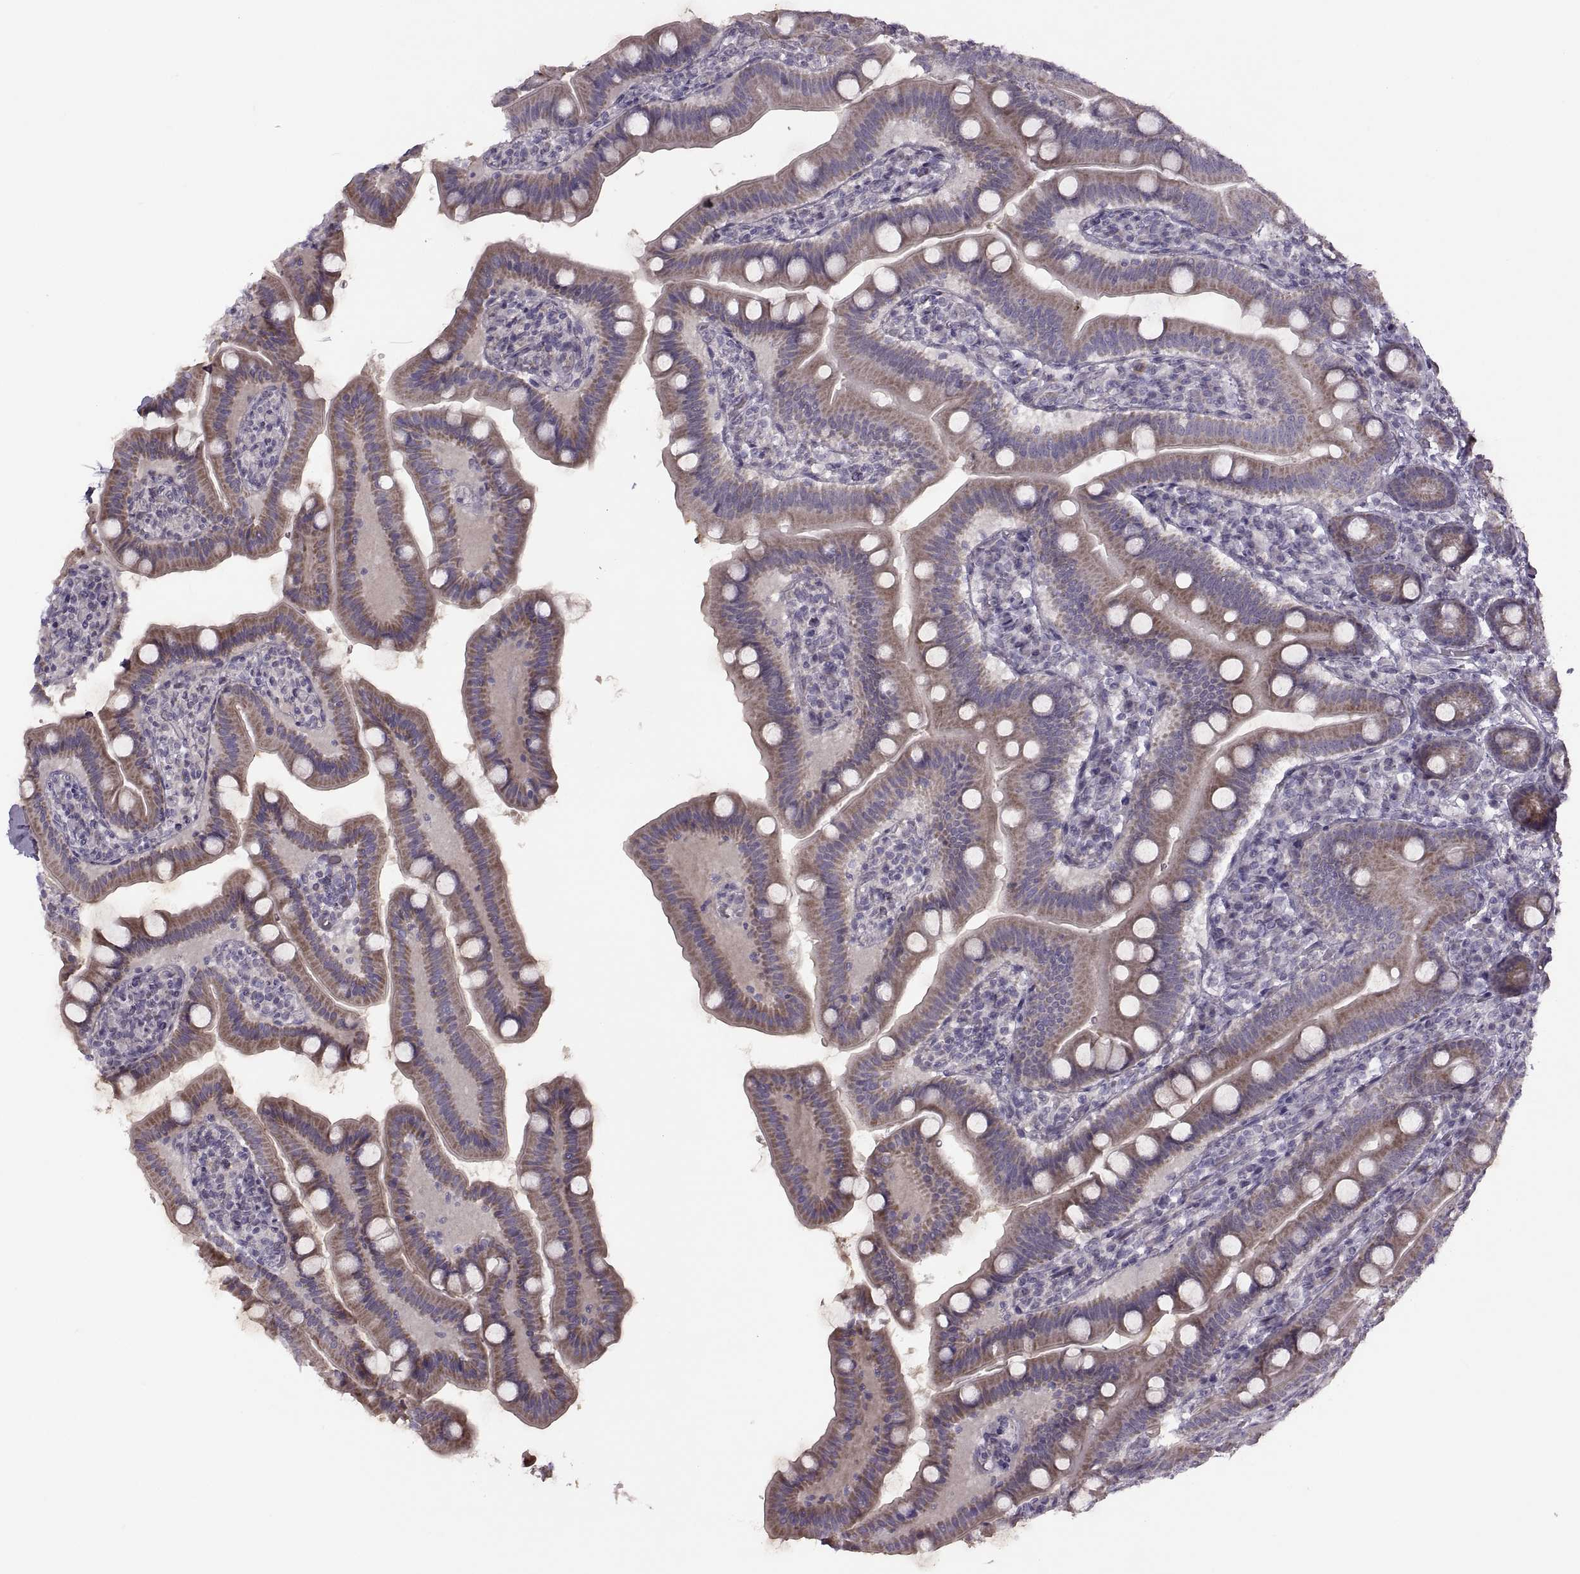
{"staining": {"intensity": "moderate", "quantity": ">75%", "location": "cytoplasmic/membranous"}, "tissue": "small intestine", "cell_type": "Glandular cells", "image_type": "normal", "snomed": [{"axis": "morphology", "description": "Normal tissue, NOS"}, {"axis": "topography", "description": "Small intestine"}], "caption": "This image exhibits unremarkable small intestine stained with immunohistochemistry (IHC) to label a protein in brown. The cytoplasmic/membranous of glandular cells show moderate positivity for the protein. Nuclei are counter-stained blue.", "gene": "PIERCE1", "patient": {"sex": "male", "age": 66}}